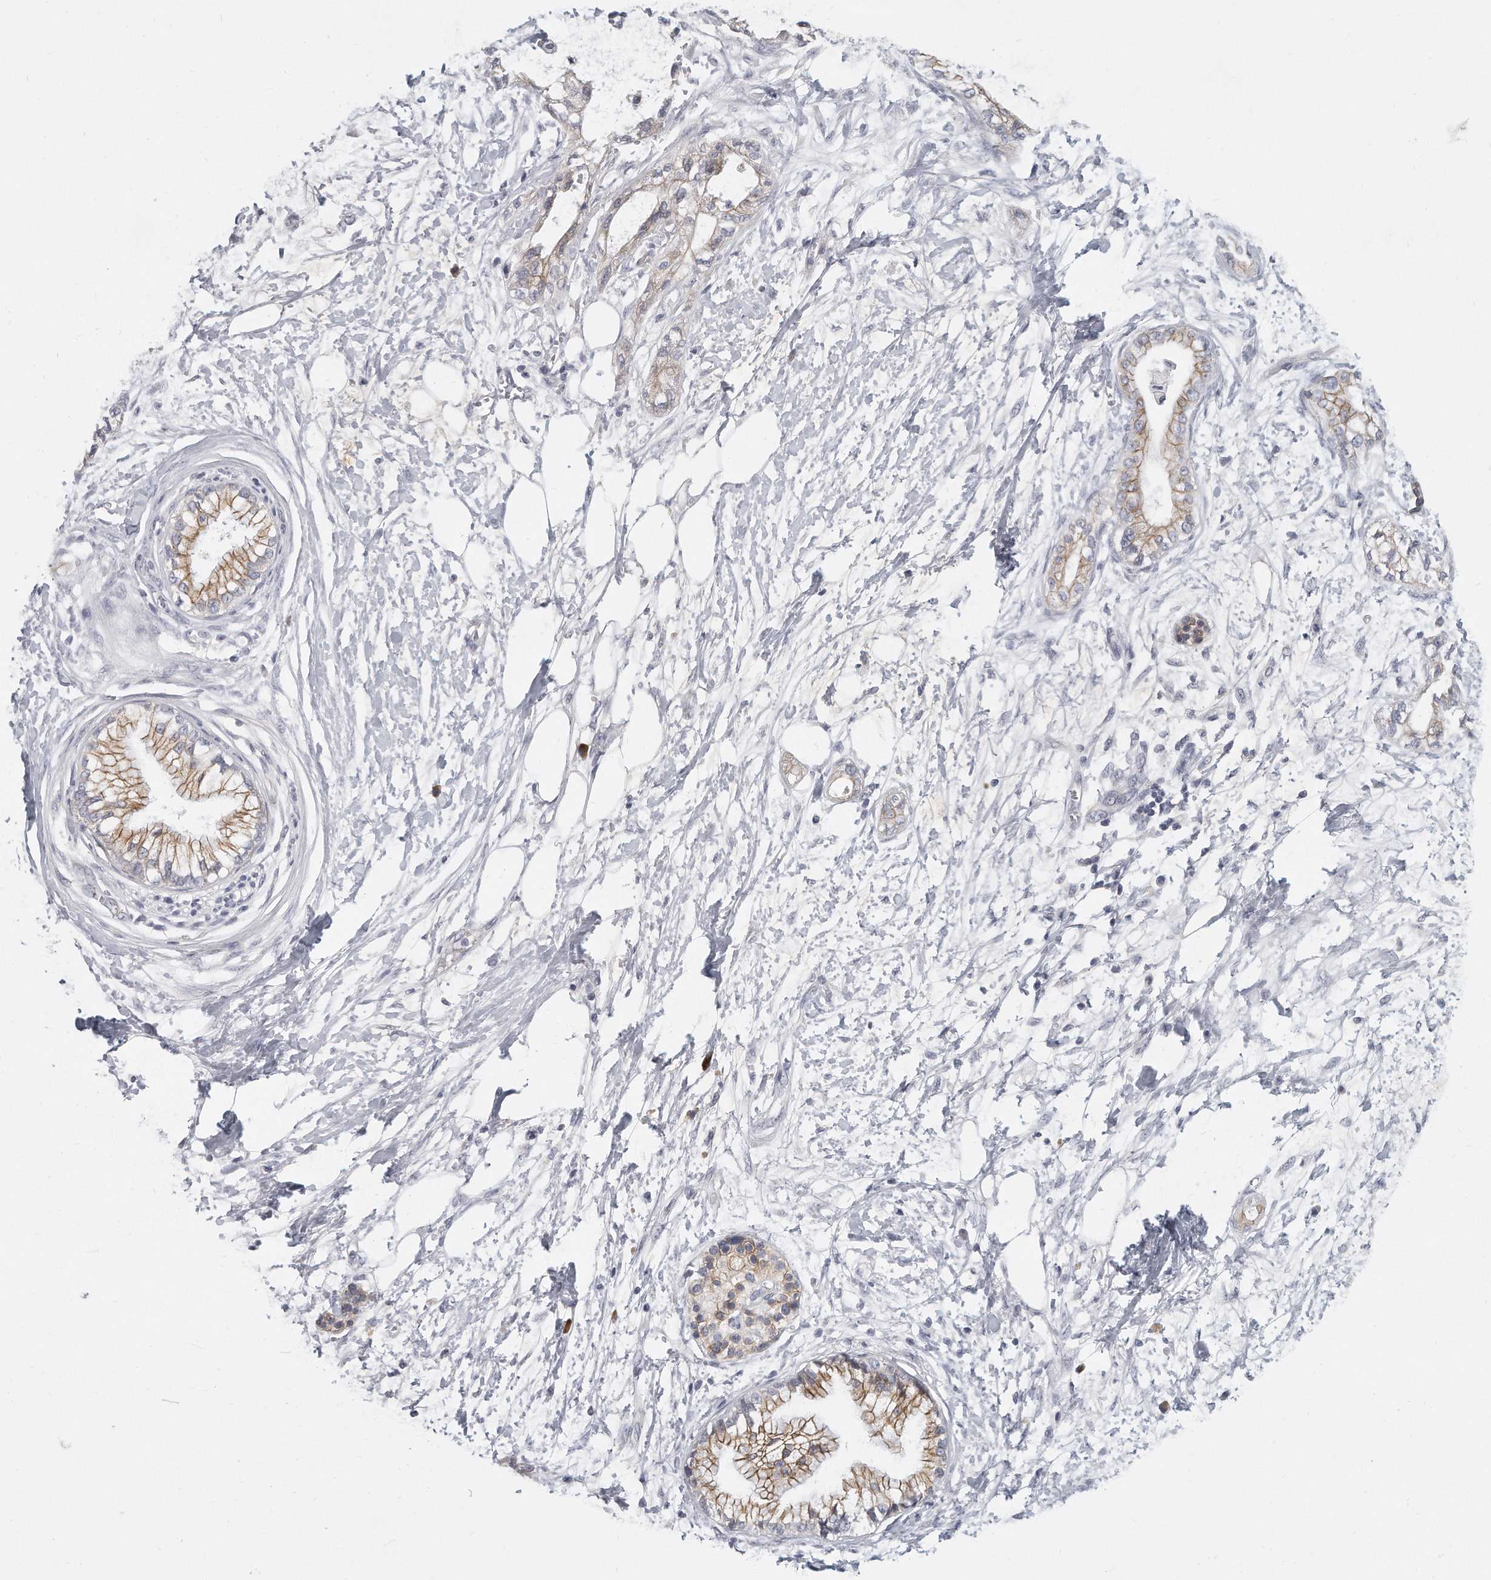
{"staining": {"intensity": "moderate", "quantity": "25%-75%", "location": "cytoplasmic/membranous"}, "tissue": "pancreatic cancer", "cell_type": "Tumor cells", "image_type": "cancer", "snomed": [{"axis": "morphology", "description": "Adenocarcinoma, NOS"}, {"axis": "topography", "description": "Pancreas"}], "caption": "Tumor cells show medium levels of moderate cytoplasmic/membranous positivity in approximately 25%-75% of cells in human pancreatic cancer.", "gene": "PLEKHA6", "patient": {"sex": "male", "age": 68}}